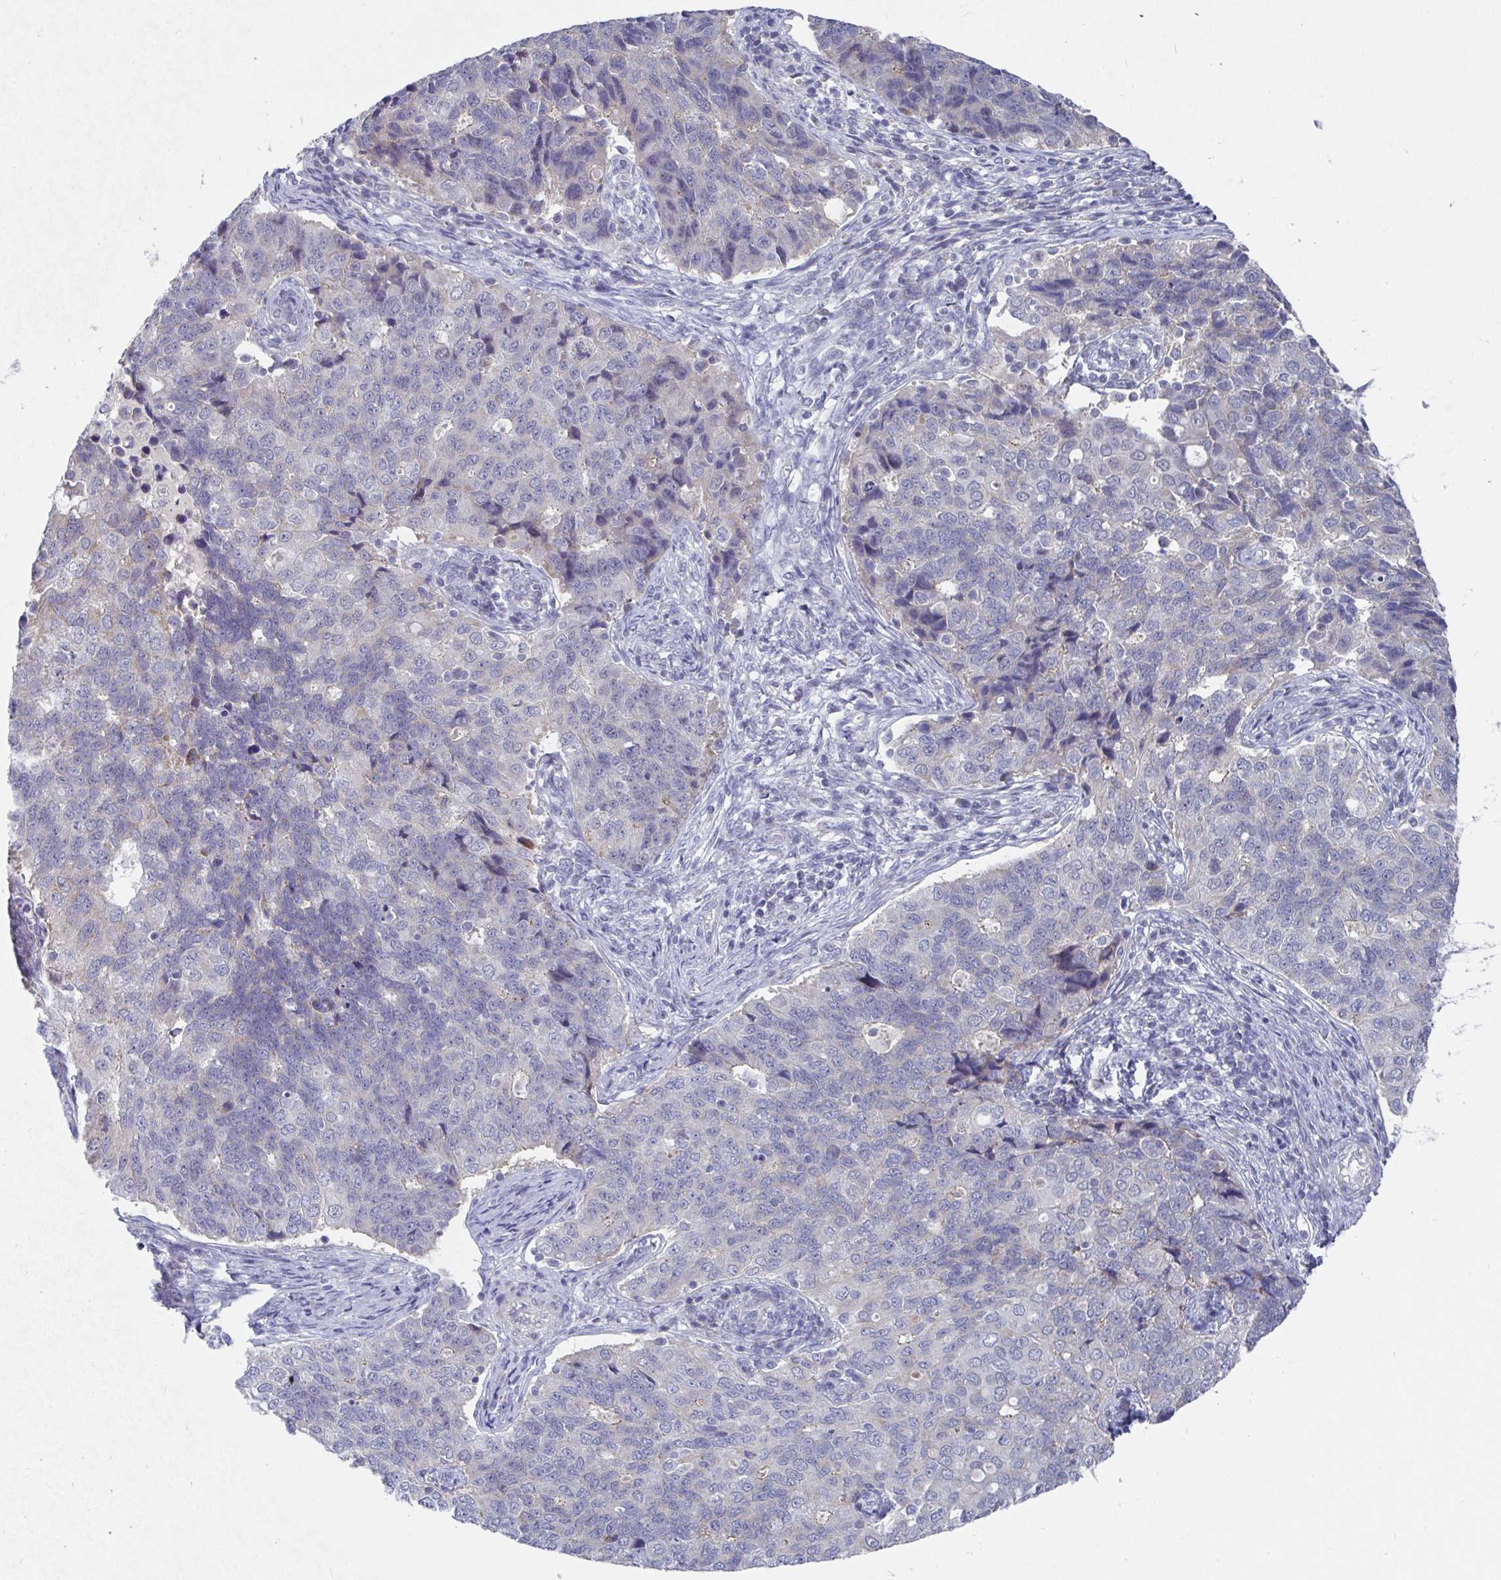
{"staining": {"intensity": "negative", "quantity": "none", "location": "none"}, "tissue": "endometrial cancer", "cell_type": "Tumor cells", "image_type": "cancer", "snomed": [{"axis": "morphology", "description": "Adenocarcinoma, NOS"}, {"axis": "topography", "description": "Endometrium"}], "caption": "Tumor cells are negative for protein expression in human endometrial cancer.", "gene": "ATP5F1C", "patient": {"sex": "female", "age": 43}}